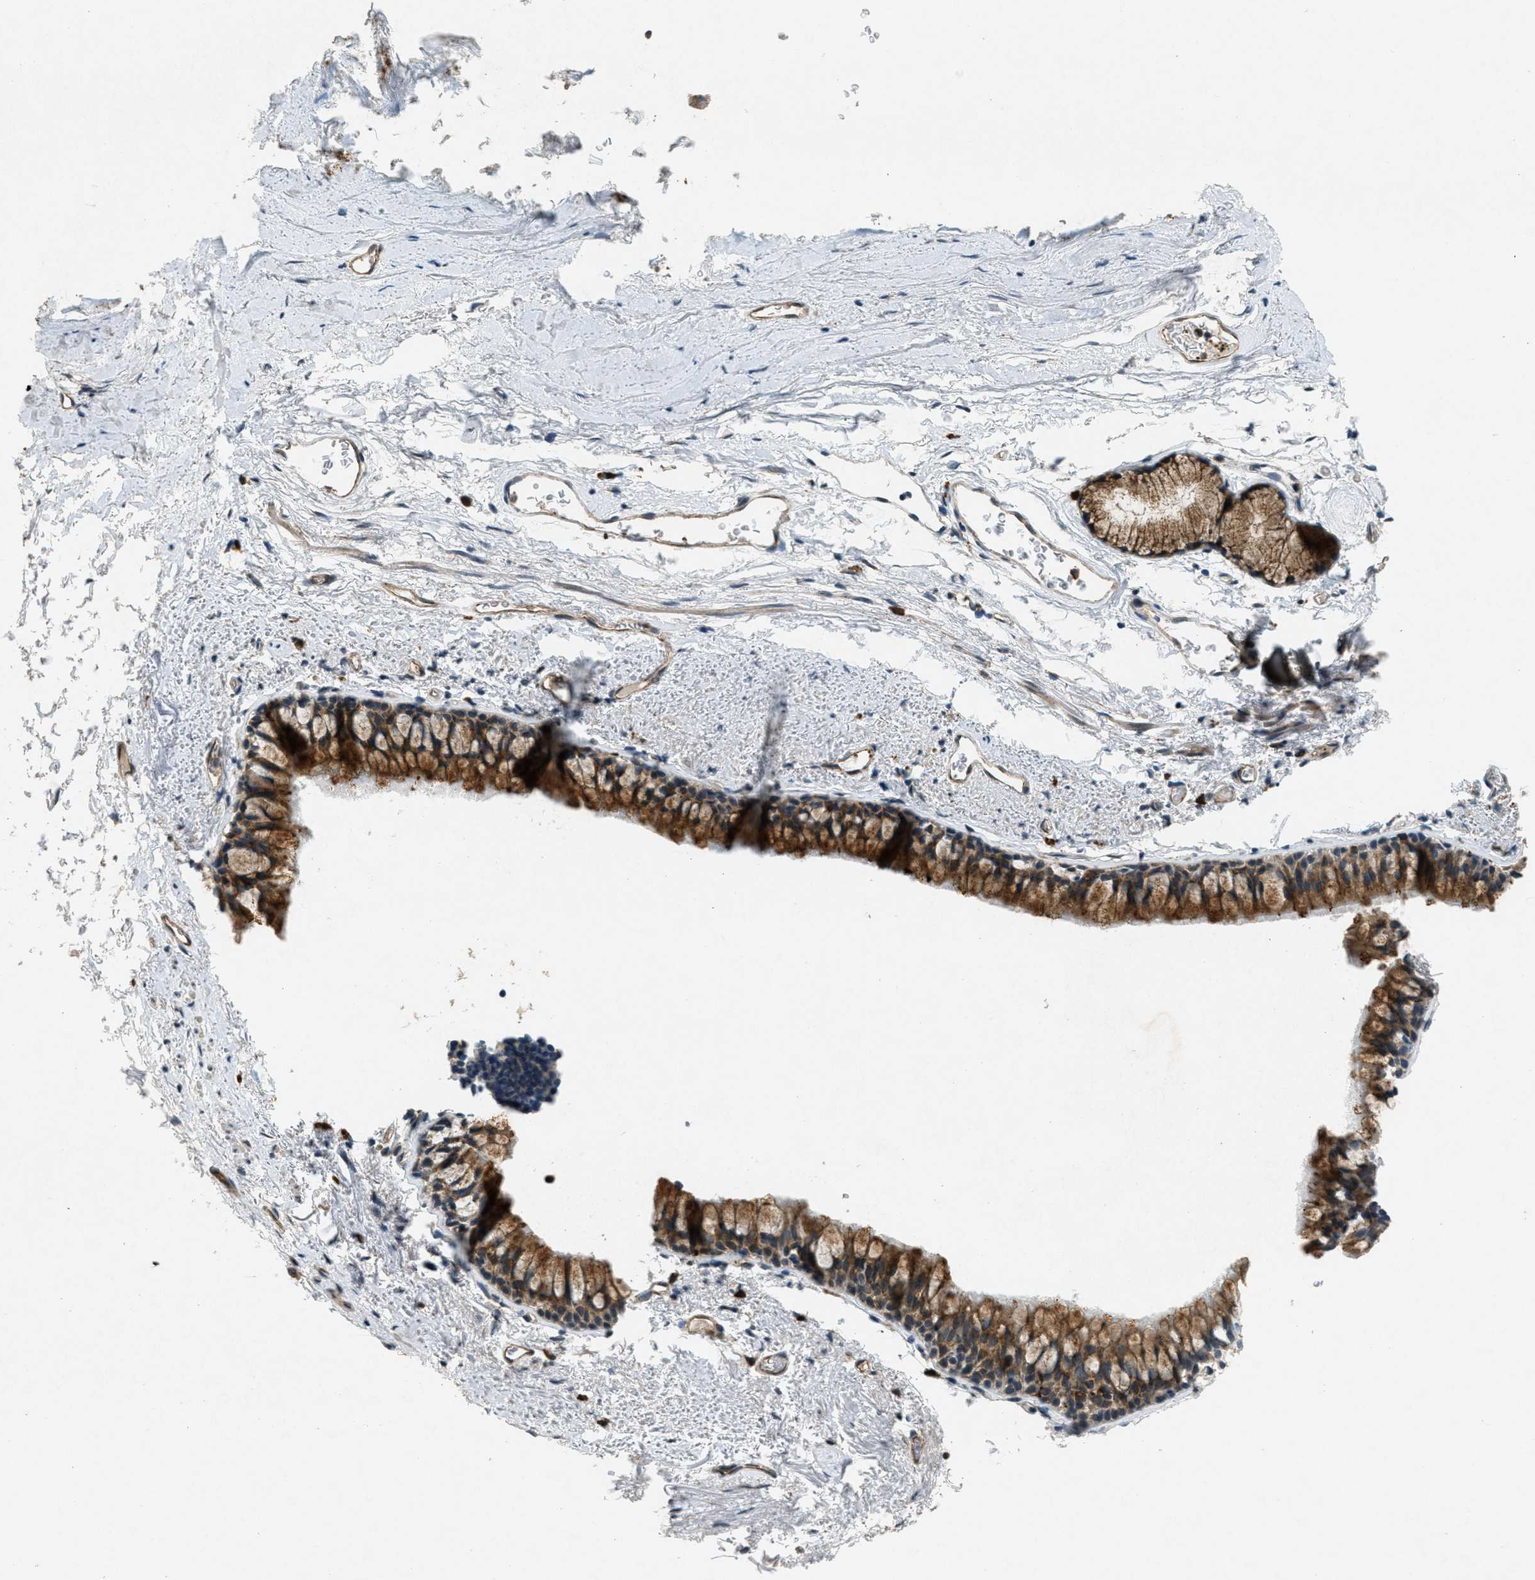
{"staining": {"intensity": "strong", "quantity": ">75%", "location": "cytoplasmic/membranous"}, "tissue": "bronchus", "cell_type": "Respiratory epithelial cells", "image_type": "normal", "snomed": [{"axis": "morphology", "description": "Normal tissue, NOS"}, {"axis": "topography", "description": "Bronchus"}], "caption": "An image of human bronchus stained for a protein demonstrates strong cytoplasmic/membranous brown staining in respiratory epithelial cells.", "gene": "RAB3D", "patient": {"sex": "female", "age": 73}}